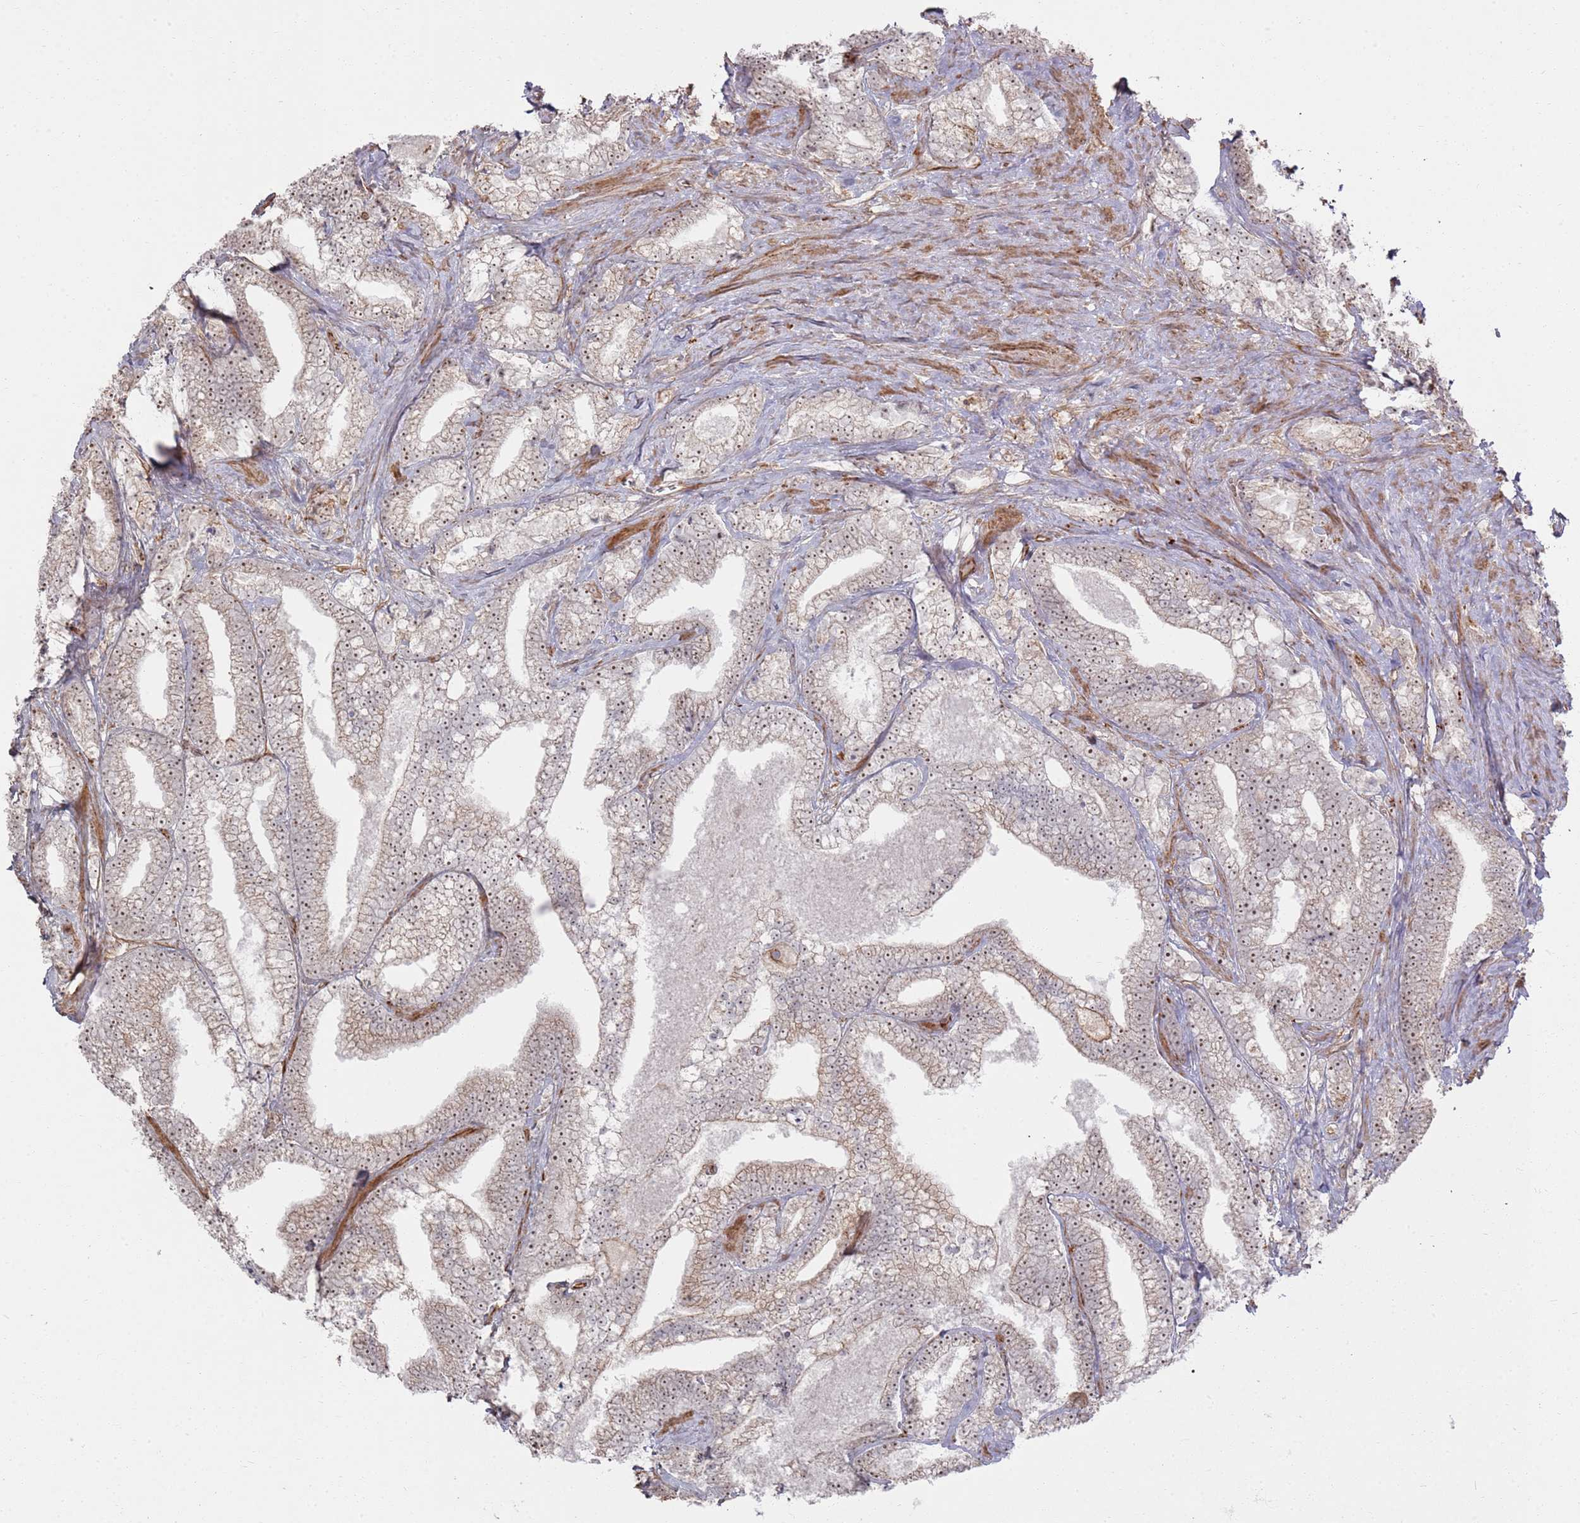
{"staining": {"intensity": "moderate", "quantity": ">75%", "location": "cytoplasmic/membranous,nuclear"}, "tissue": "prostate cancer", "cell_type": "Tumor cells", "image_type": "cancer", "snomed": [{"axis": "morphology", "description": "Adenocarcinoma, High grade"}, {"axis": "topography", "description": "Prostate and seminal vesicle, NOS"}], "caption": "Immunohistochemical staining of prostate cancer (adenocarcinoma (high-grade)) shows moderate cytoplasmic/membranous and nuclear protein positivity in approximately >75% of tumor cells.", "gene": "PHF21A", "patient": {"sex": "male", "age": 67}}